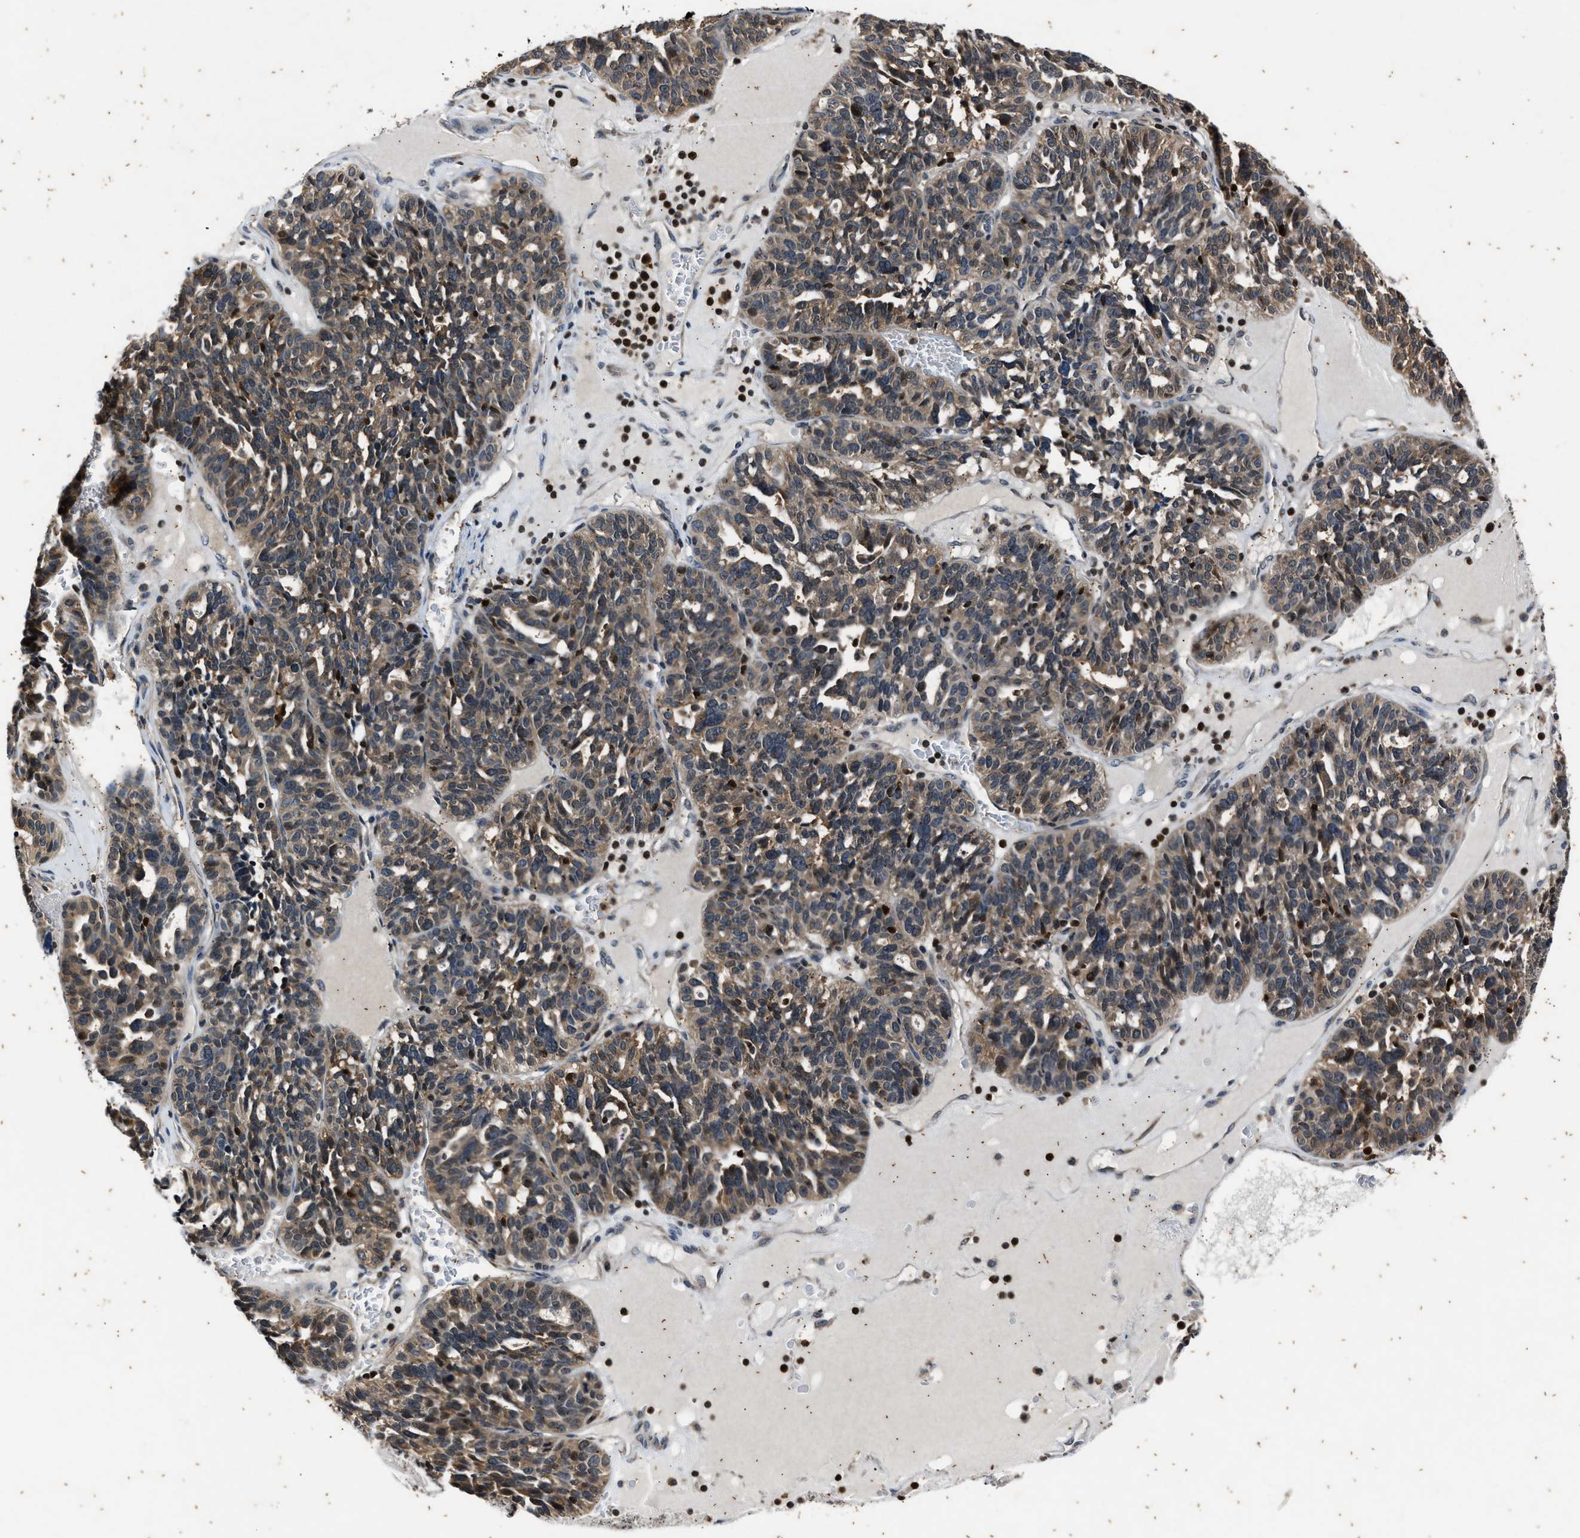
{"staining": {"intensity": "weak", "quantity": ">75%", "location": "cytoplasmic/membranous"}, "tissue": "ovarian cancer", "cell_type": "Tumor cells", "image_type": "cancer", "snomed": [{"axis": "morphology", "description": "Cystadenocarcinoma, serous, NOS"}, {"axis": "topography", "description": "Ovary"}], "caption": "Serous cystadenocarcinoma (ovarian) stained for a protein (brown) reveals weak cytoplasmic/membranous positive positivity in approximately >75% of tumor cells.", "gene": "PTPN7", "patient": {"sex": "female", "age": 59}}